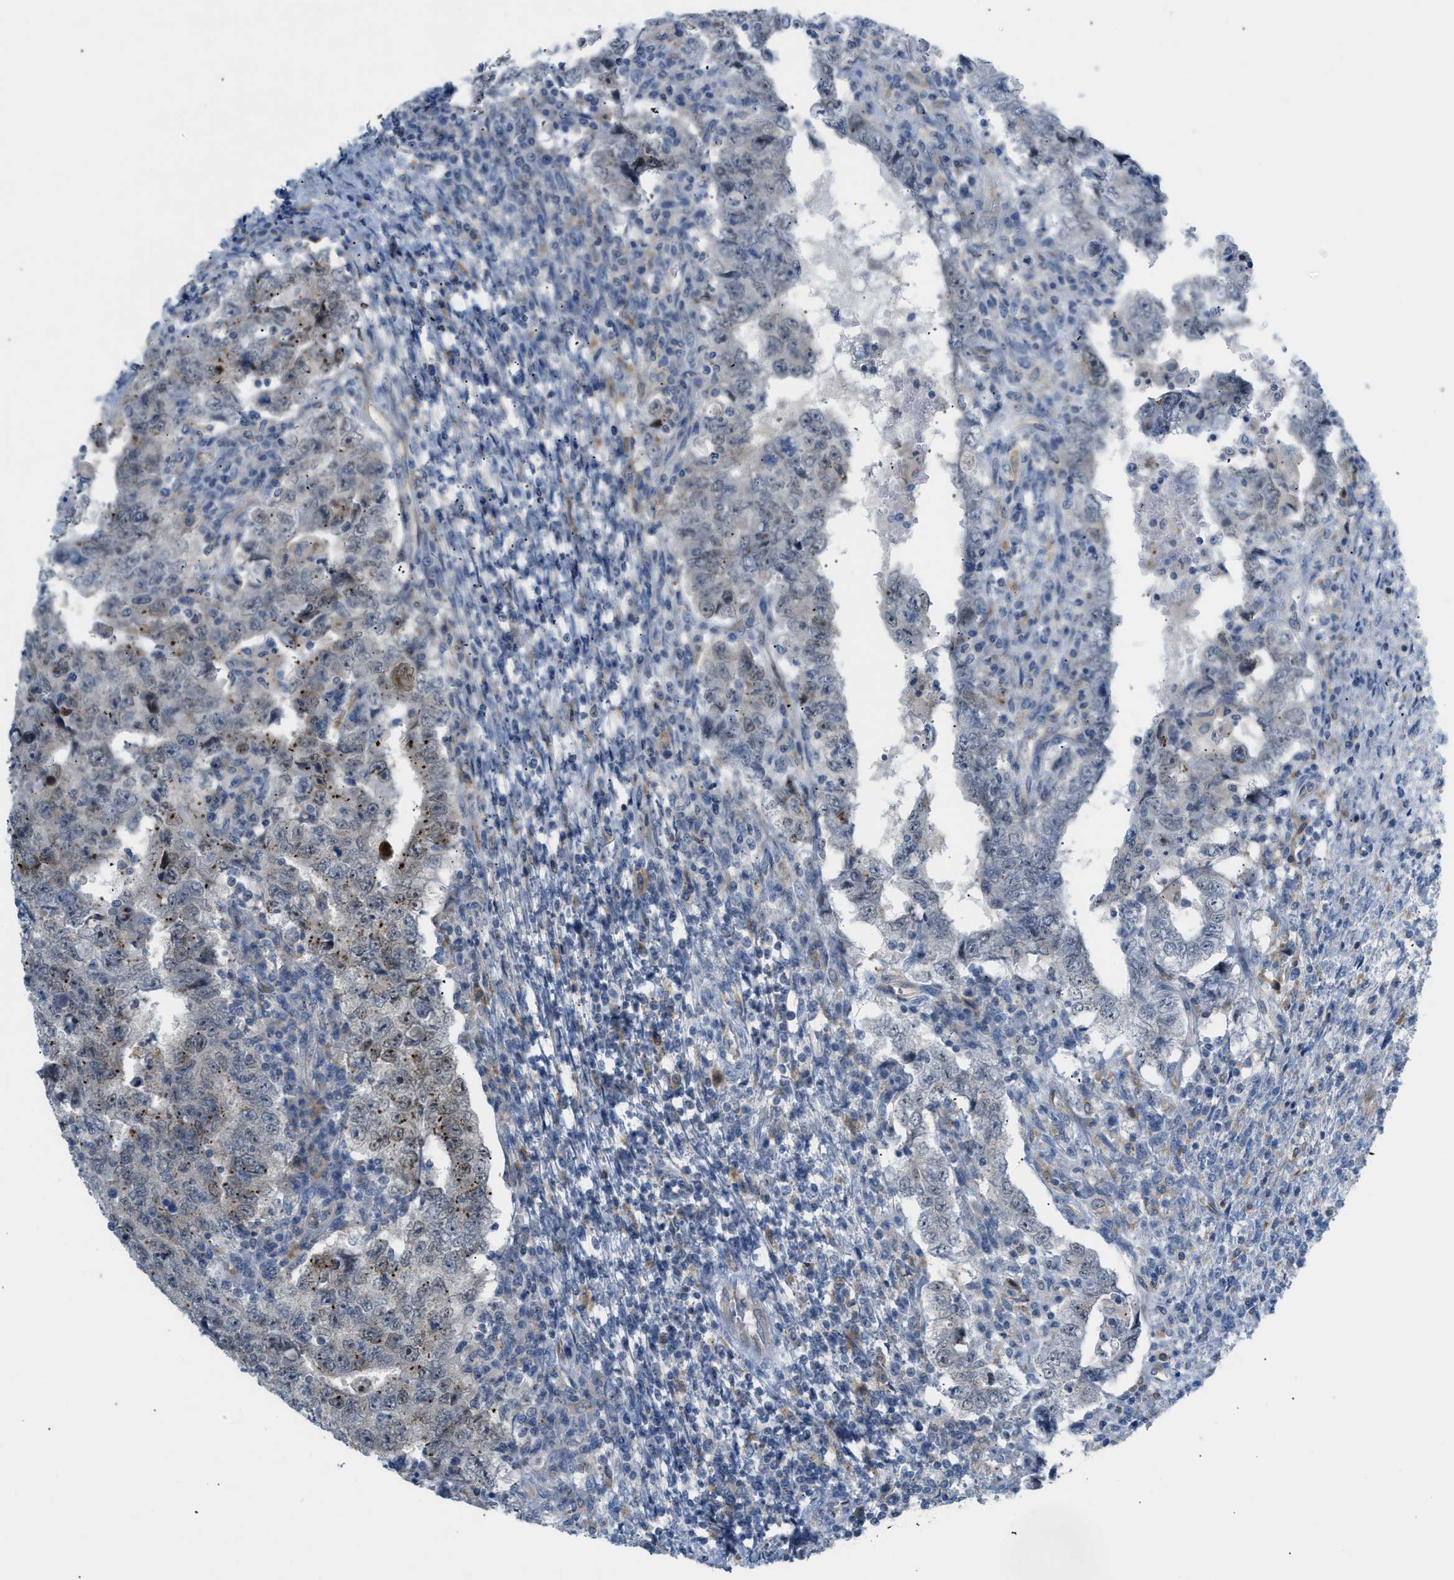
{"staining": {"intensity": "moderate", "quantity": "<25%", "location": "cytoplasmic/membranous"}, "tissue": "testis cancer", "cell_type": "Tumor cells", "image_type": "cancer", "snomed": [{"axis": "morphology", "description": "Carcinoma, Embryonal, NOS"}, {"axis": "topography", "description": "Testis"}], "caption": "IHC (DAB (3,3'-diaminobenzidine)) staining of embryonal carcinoma (testis) displays moderate cytoplasmic/membranous protein staining in approximately <25% of tumor cells.", "gene": "ZNF408", "patient": {"sex": "male", "age": 26}}